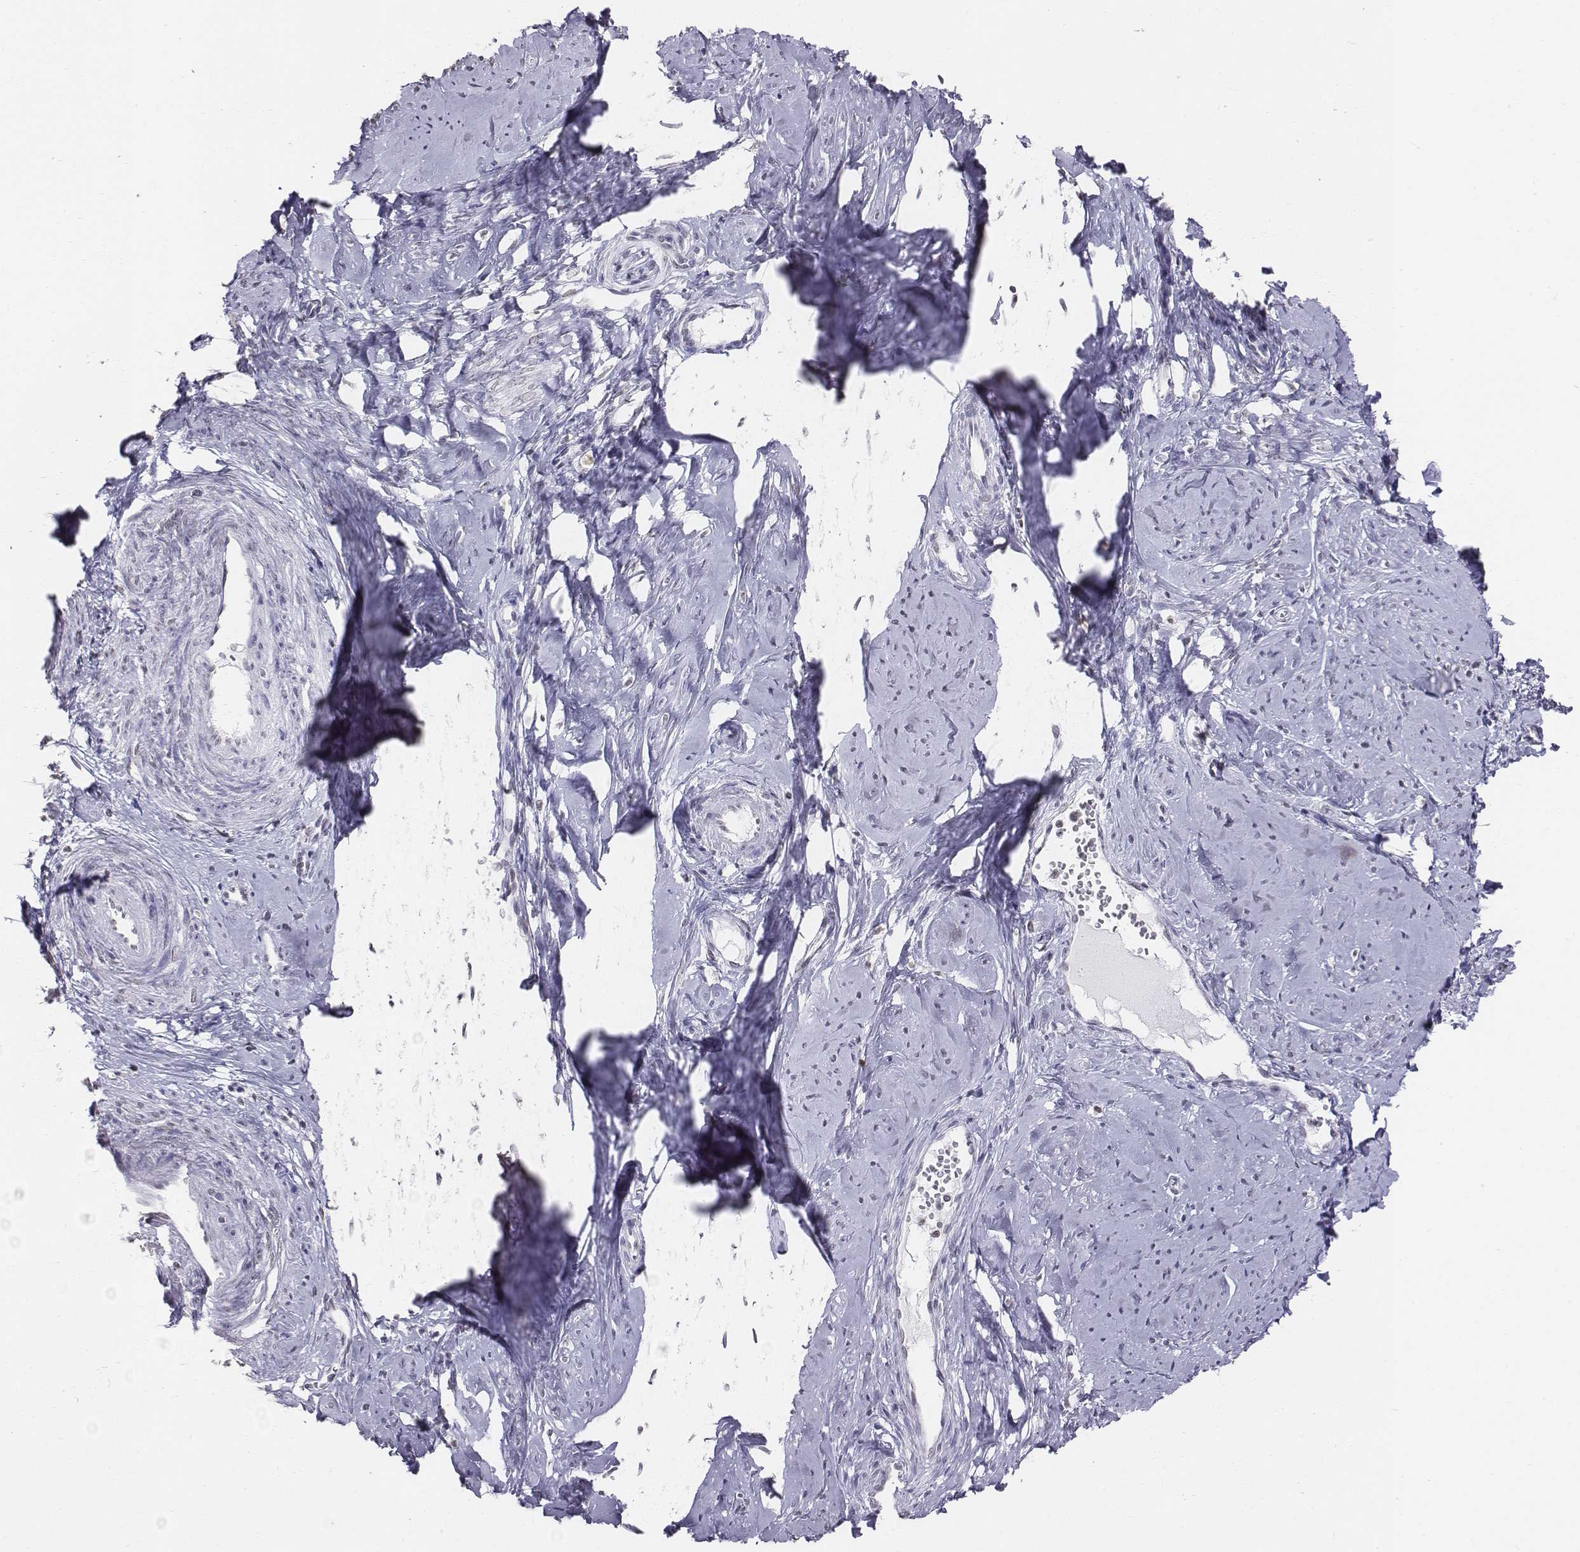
{"staining": {"intensity": "negative", "quantity": "none", "location": "none"}, "tissue": "smooth muscle", "cell_type": "Smooth muscle cells", "image_type": "normal", "snomed": [{"axis": "morphology", "description": "Normal tissue, NOS"}, {"axis": "topography", "description": "Smooth muscle"}], "caption": "The image exhibits no staining of smooth muscle cells in unremarkable smooth muscle. (Brightfield microscopy of DAB (3,3'-diaminobenzidine) immunohistochemistry at high magnification).", "gene": "BARHL1", "patient": {"sex": "female", "age": 48}}